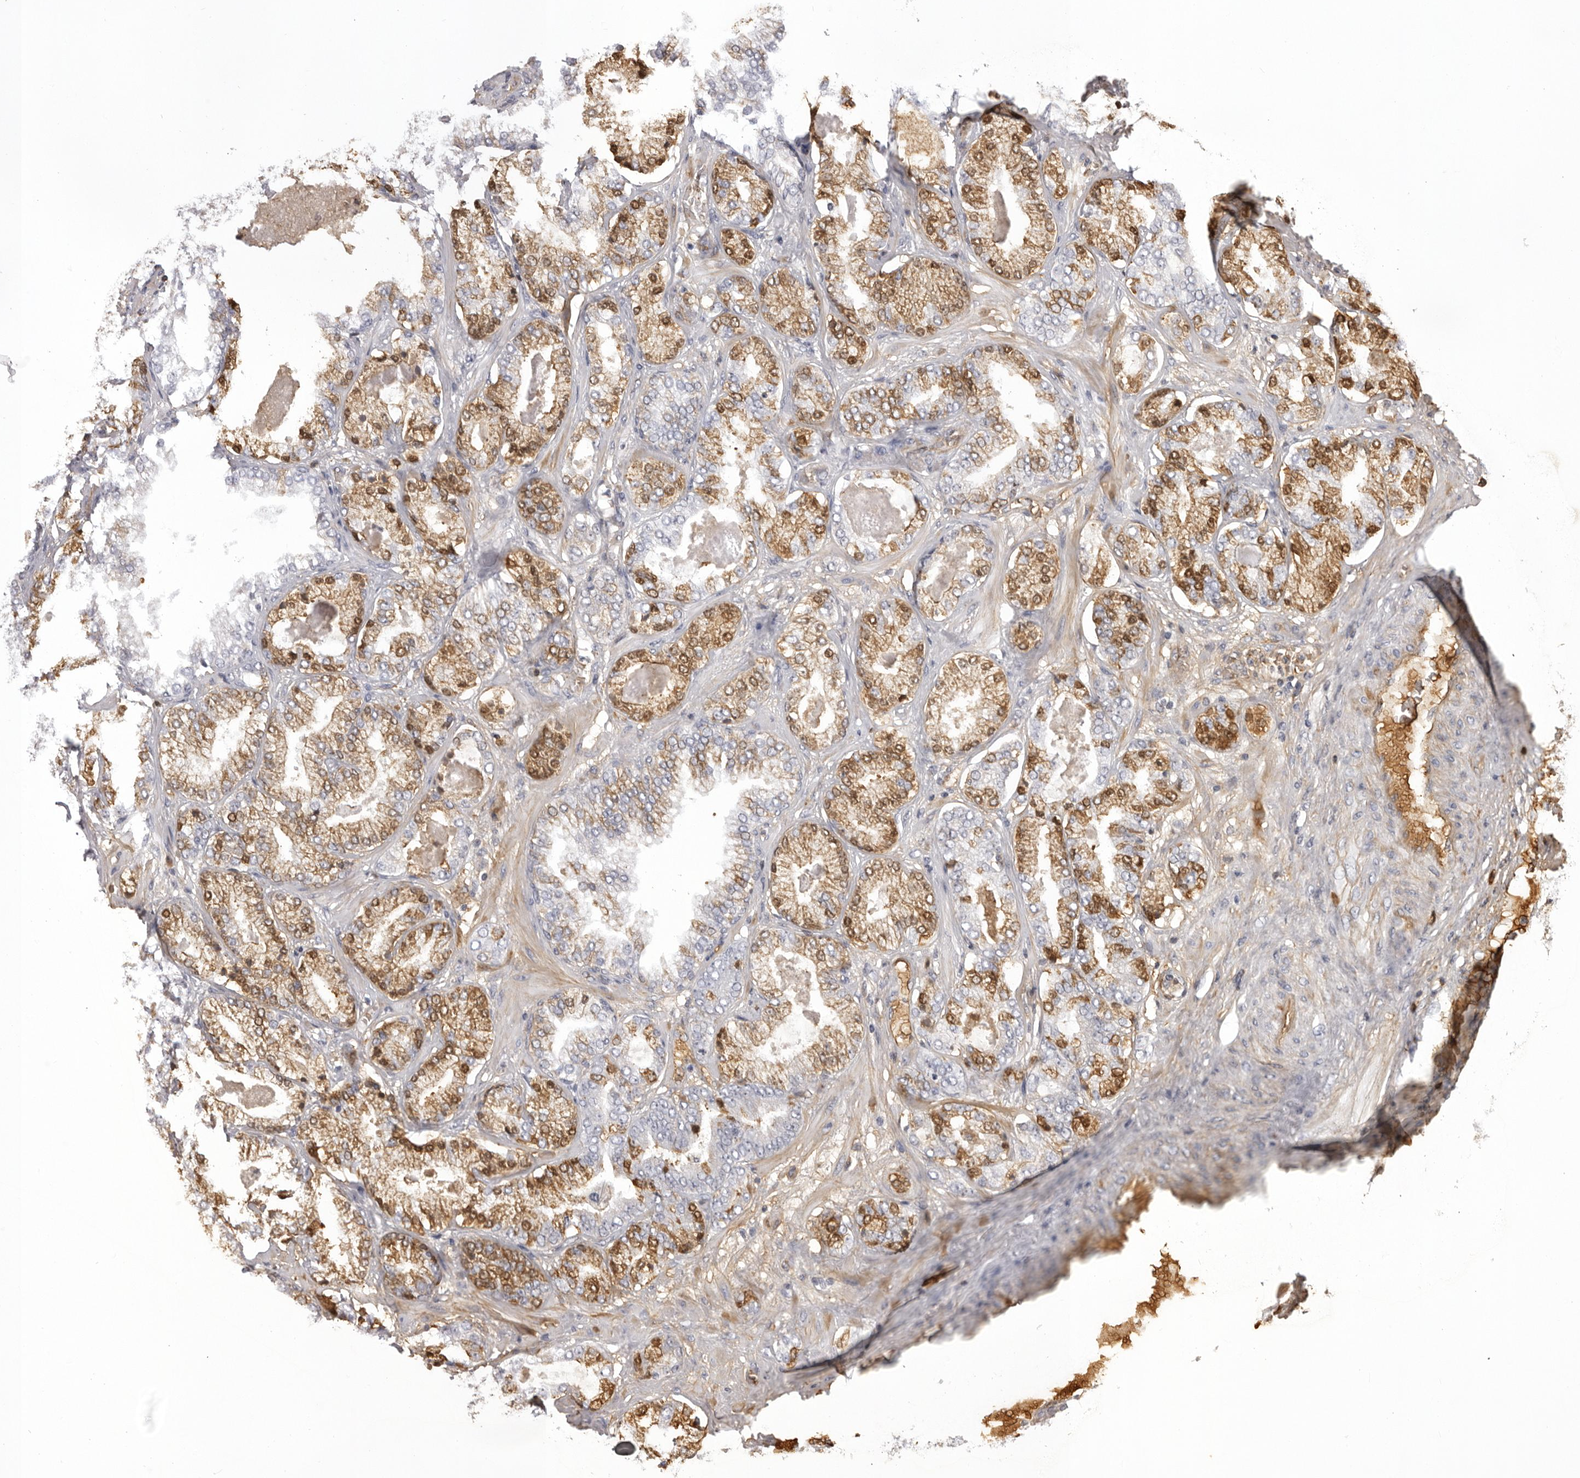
{"staining": {"intensity": "moderate", "quantity": "25%-75%", "location": "cytoplasmic/membranous,nuclear"}, "tissue": "prostate cancer", "cell_type": "Tumor cells", "image_type": "cancer", "snomed": [{"axis": "morphology", "description": "Adenocarcinoma, High grade"}, {"axis": "topography", "description": "Prostate"}], "caption": "A brown stain labels moderate cytoplasmic/membranous and nuclear expression of a protein in prostate cancer tumor cells.", "gene": "PLEKHF2", "patient": {"sex": "male", "age": 58}}